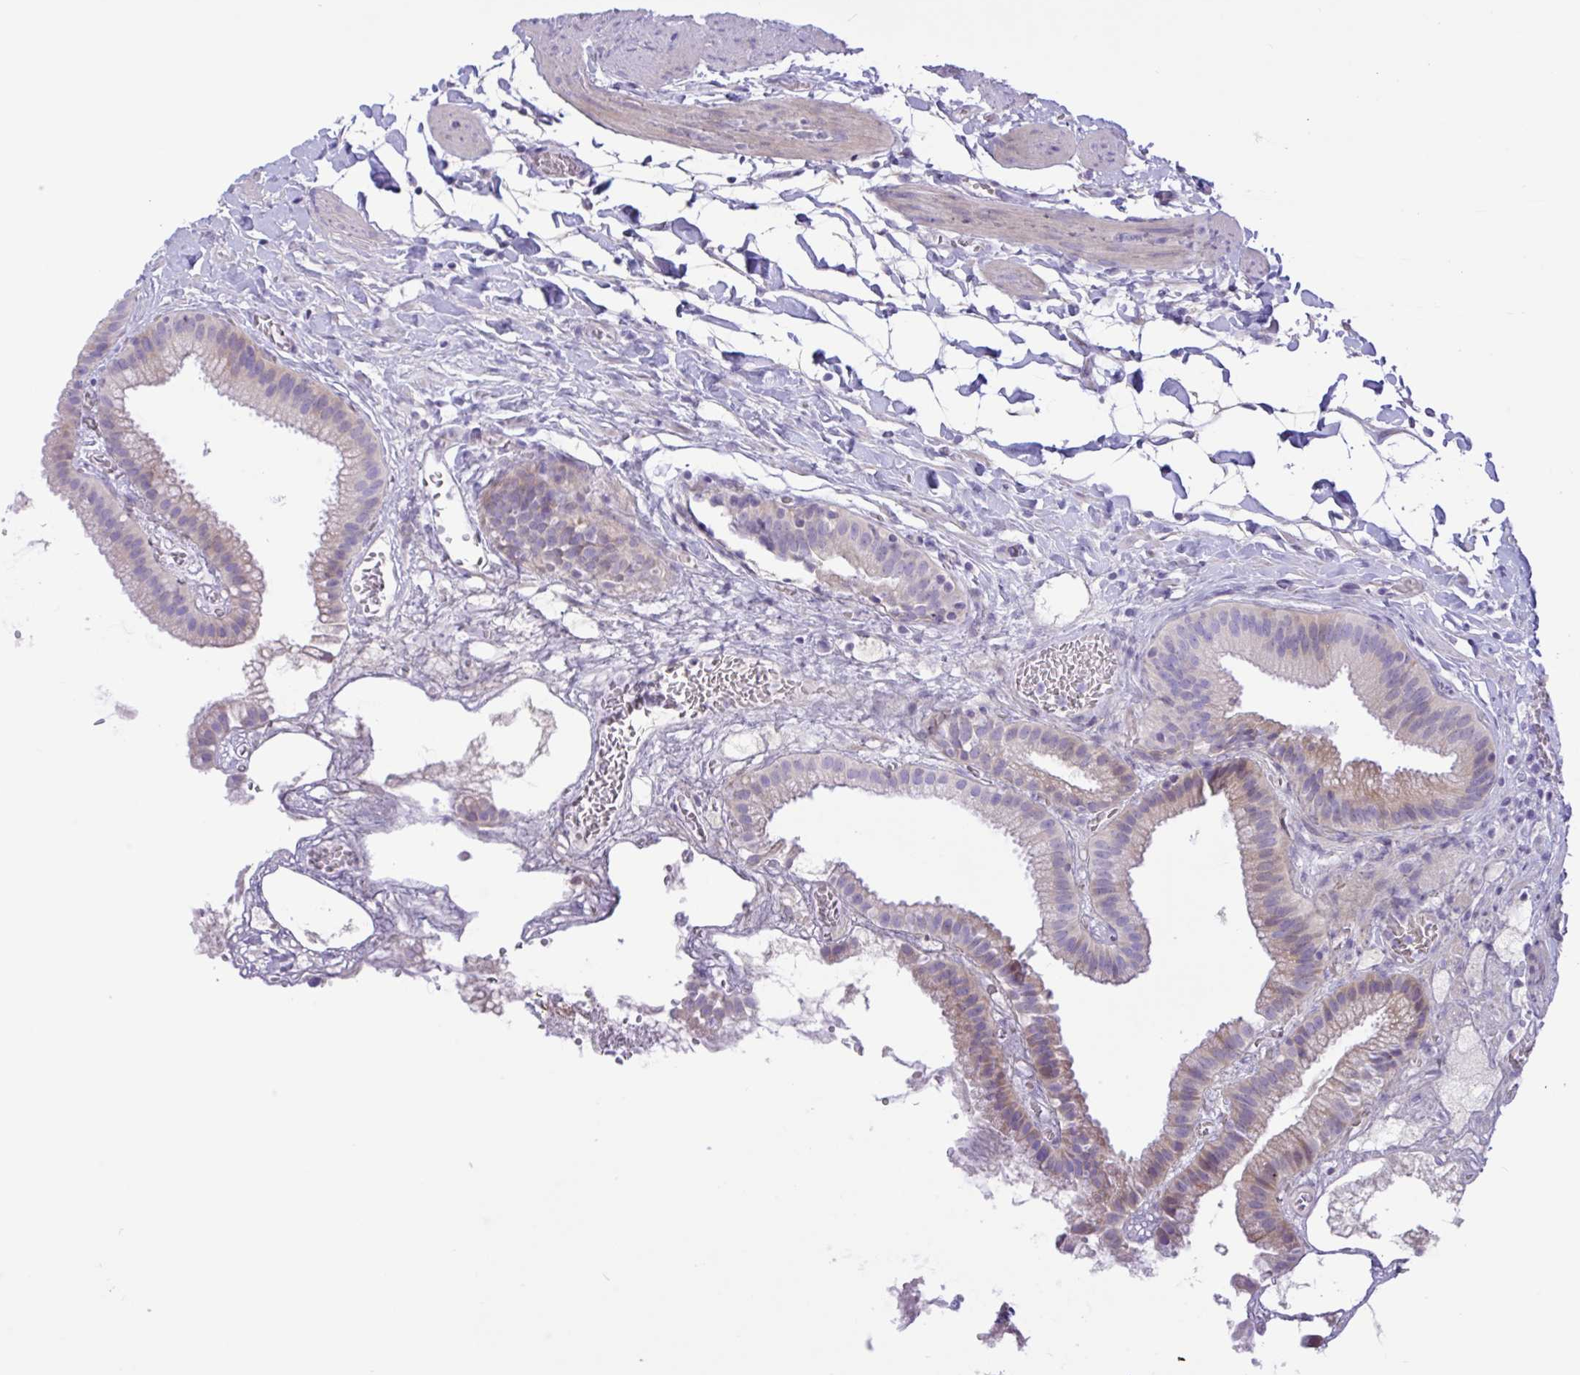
{"staining": {"intensity": "weak", "quantity": "<25%", "location": "cytoplasmic/membranous"}, "tissue": "gallbladder", "cell_type": "Glandular cells", "image_type": "normal", "snomed": [{"axis": "morphology", "description": "Normal tissue, NOS"}, {"axis": "topography", "description": "Gallbladder"}], "caption": "Immunohistochemistry image of unremarkable human gallbladder stained for a protein (brown), which exhibits no positivity in glandular cells.", "gene": "DSC3", "patient": {"sex": "female", "age": 63}}